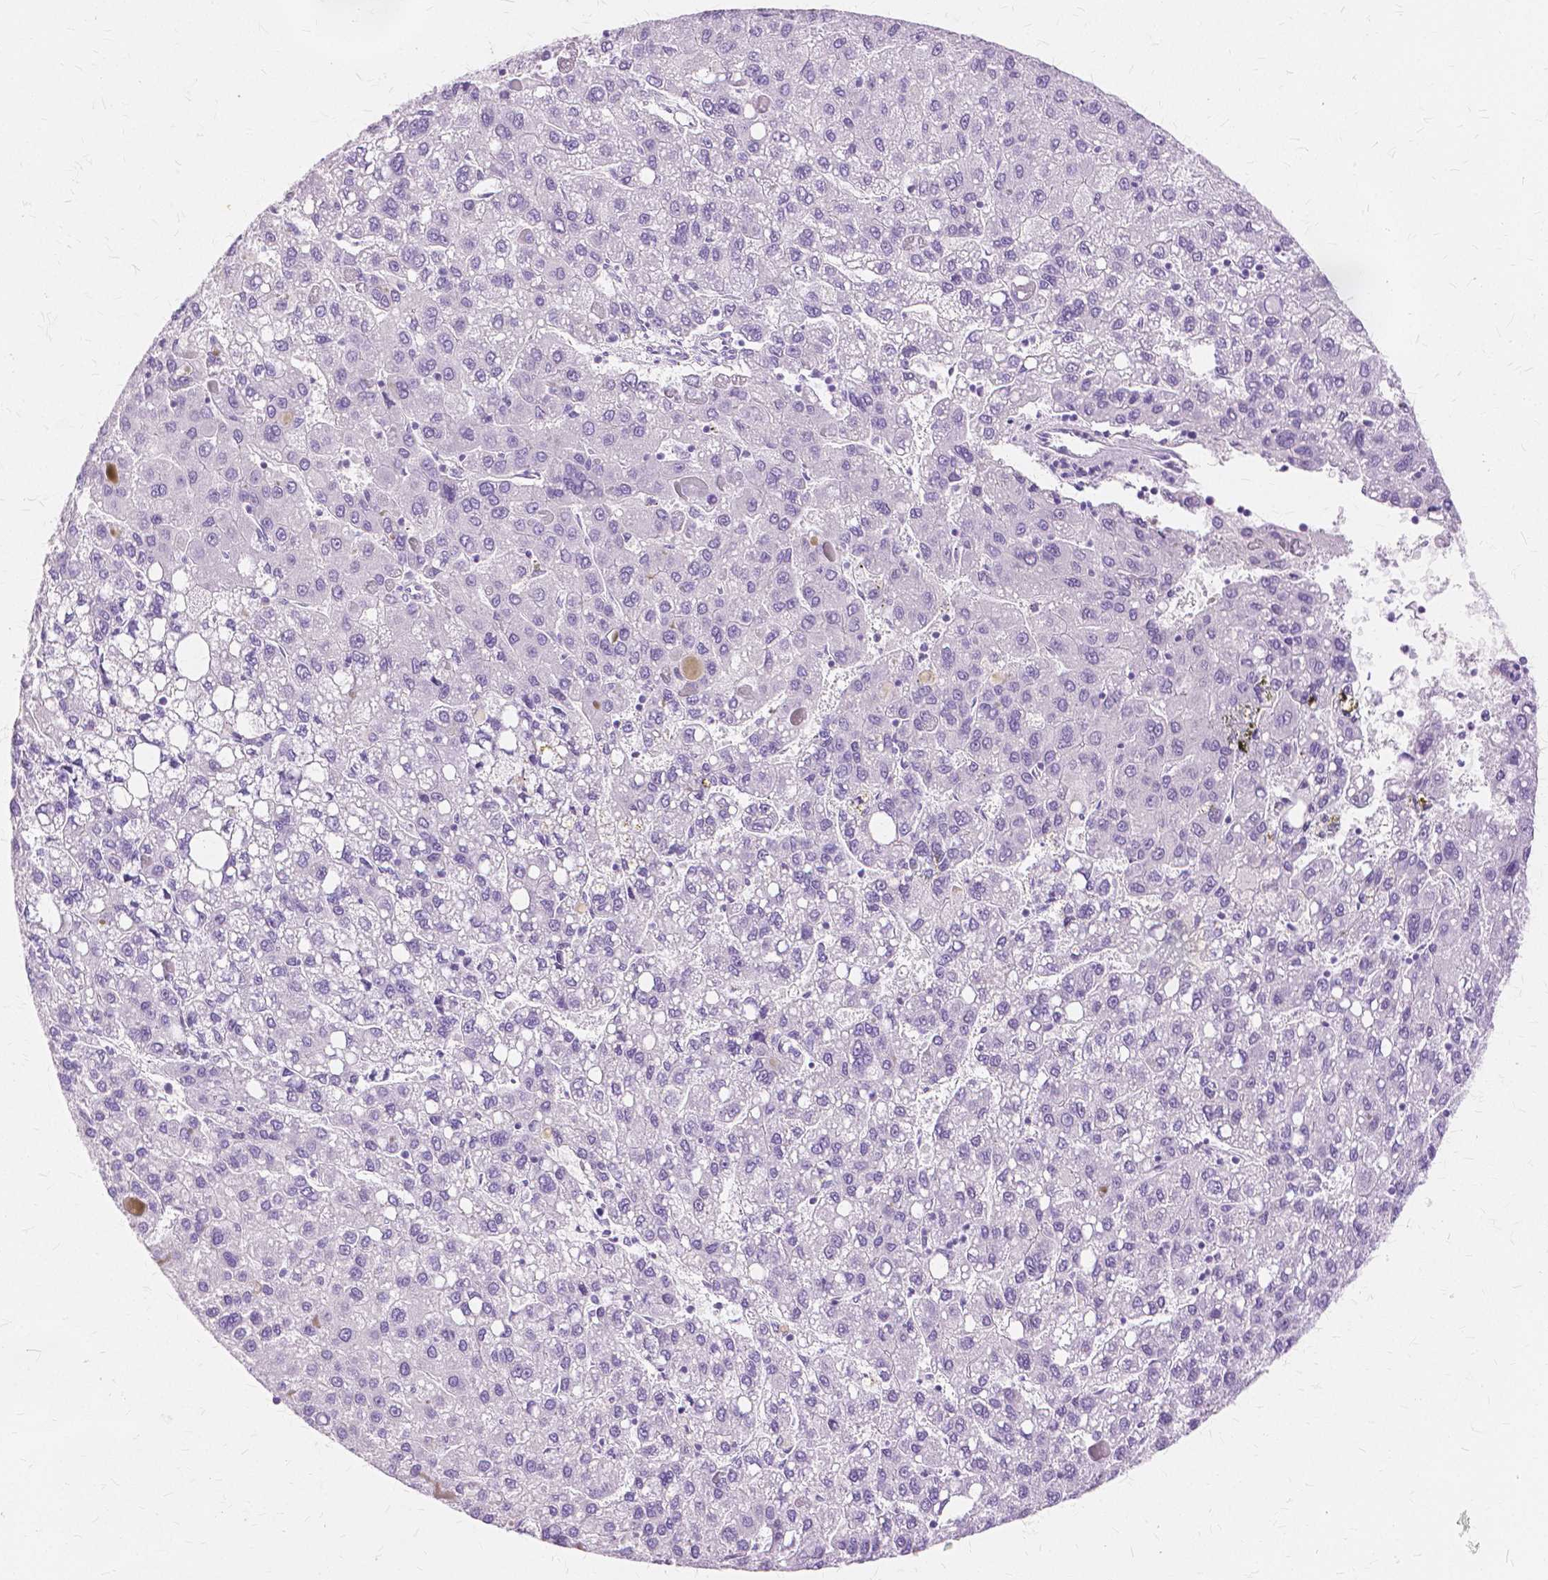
{"staining": {"intensity": "negative", "quantity": "none", "location": "none"}, "tissue": "liver cancer", "cell_type": "Tumor cells", "image_type": "cancer", "snomed": [{"axis": "morphology", "description": "Carcinoma, Hepatocellular, NOS"}, {"axis": "topography", "description": "Liver"}], "caption": "Image shows no protein positivity in tumor cells of liver cancer tissue.", "gene": "TGM1", "patient": {"sex": "female", "age": 82}}